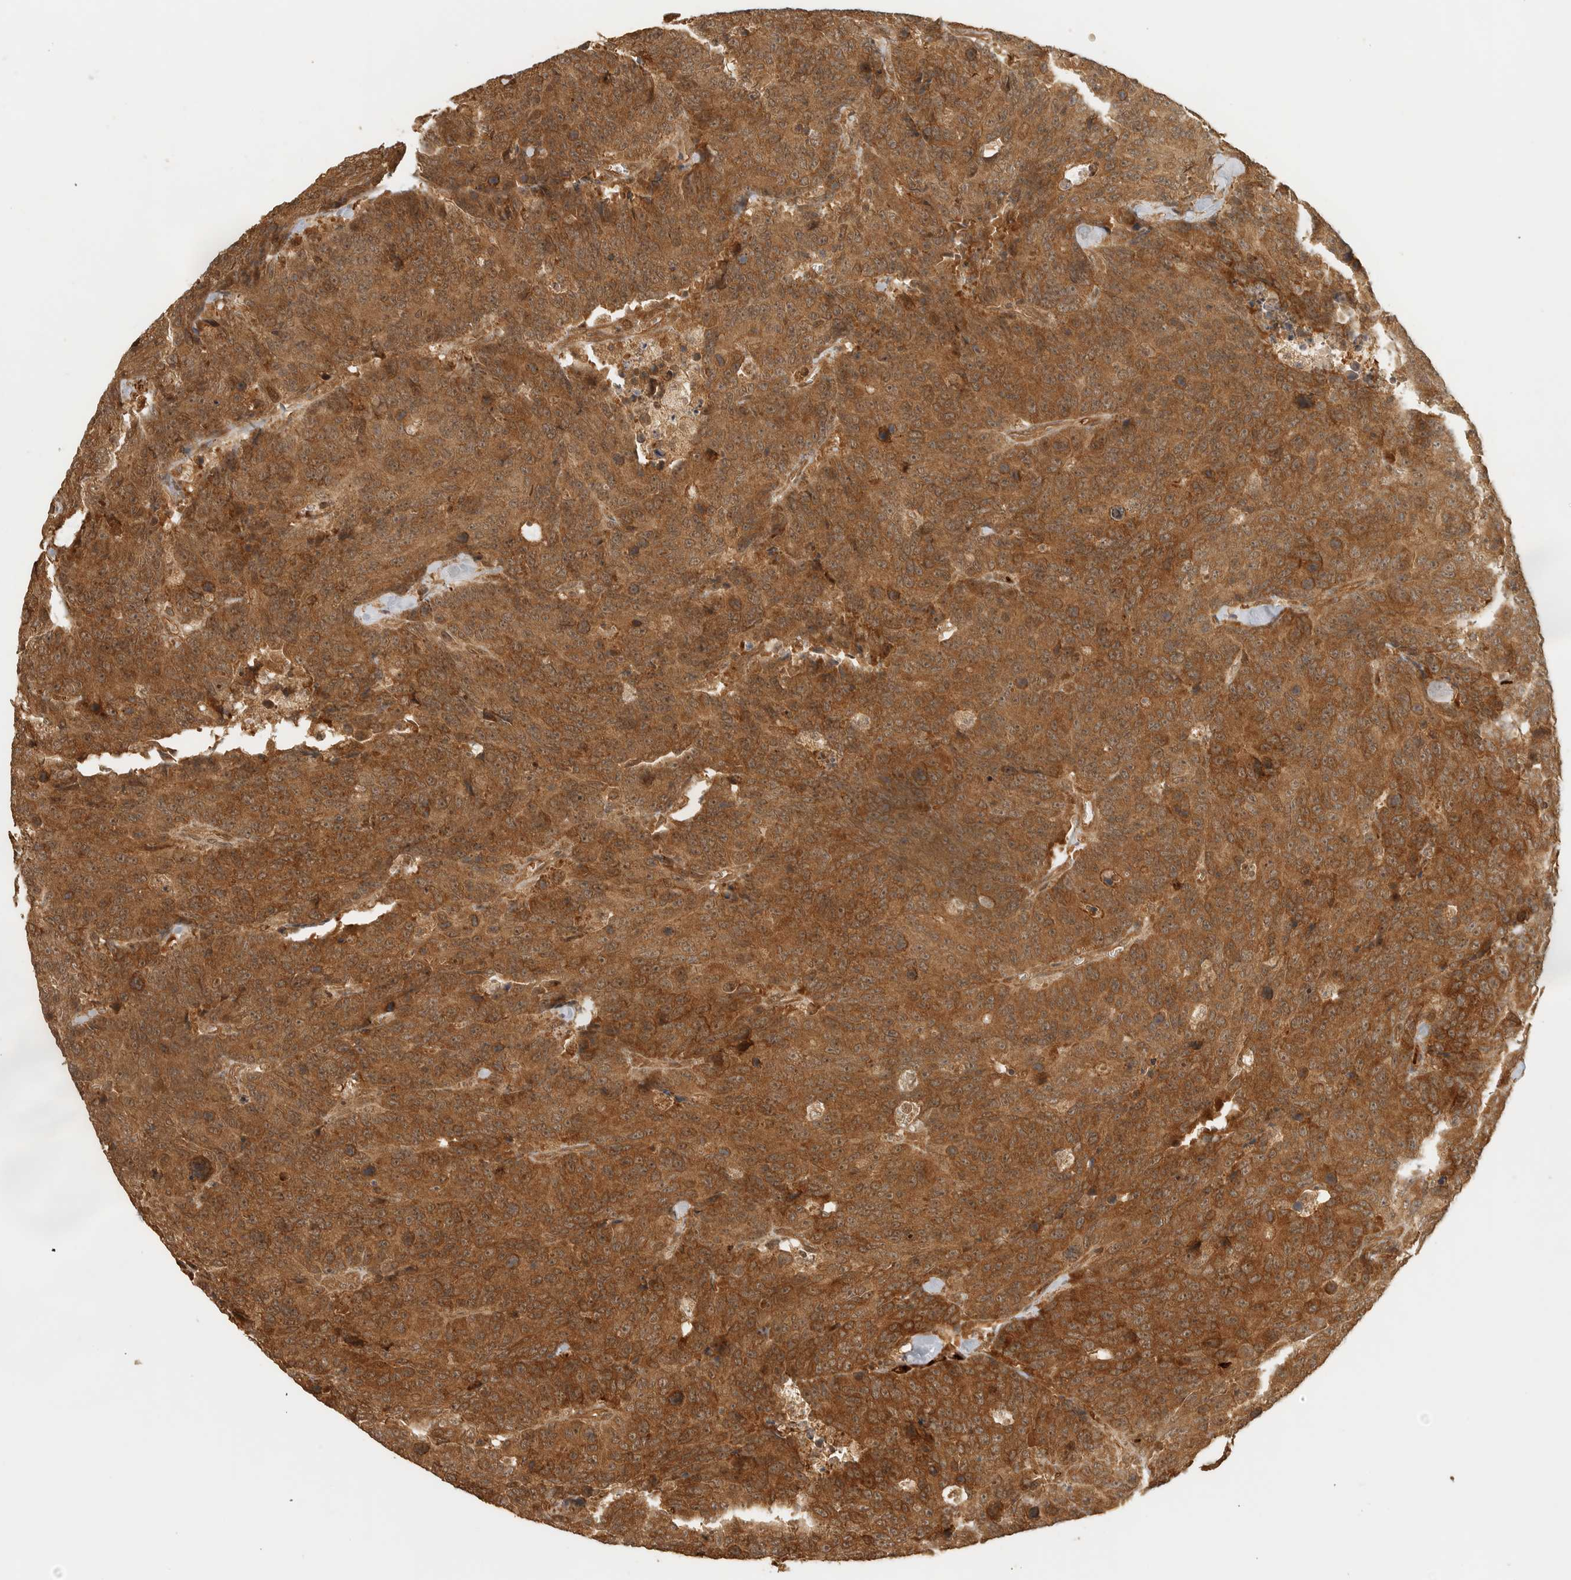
{"staining": {"intensity": "moderate", "quantity": ">75%", "location": "cytoplasmic/membranous"}, "tissue": "colorectal cancer", "cell_type": "Tumor cells", "image_type": "cancer", "snomed": [{"axis": "morphology", "description": "Adenocarcinoma, NOS"}, {"axis": "topography", "description": "Colon"}], "caption": "Protein positivity by immunohistochemistry shows moderate cytoplasmic/membranous staining in about >75% of tumor cells in colorectal cancer (adenocarcinoma). (DAB (3,3'-diaminobenzidine) = brown stain, brightfield microscopy at high magnification).", "gene": "OTUD6B", "patient": {"sex": "female", "age": 86}}